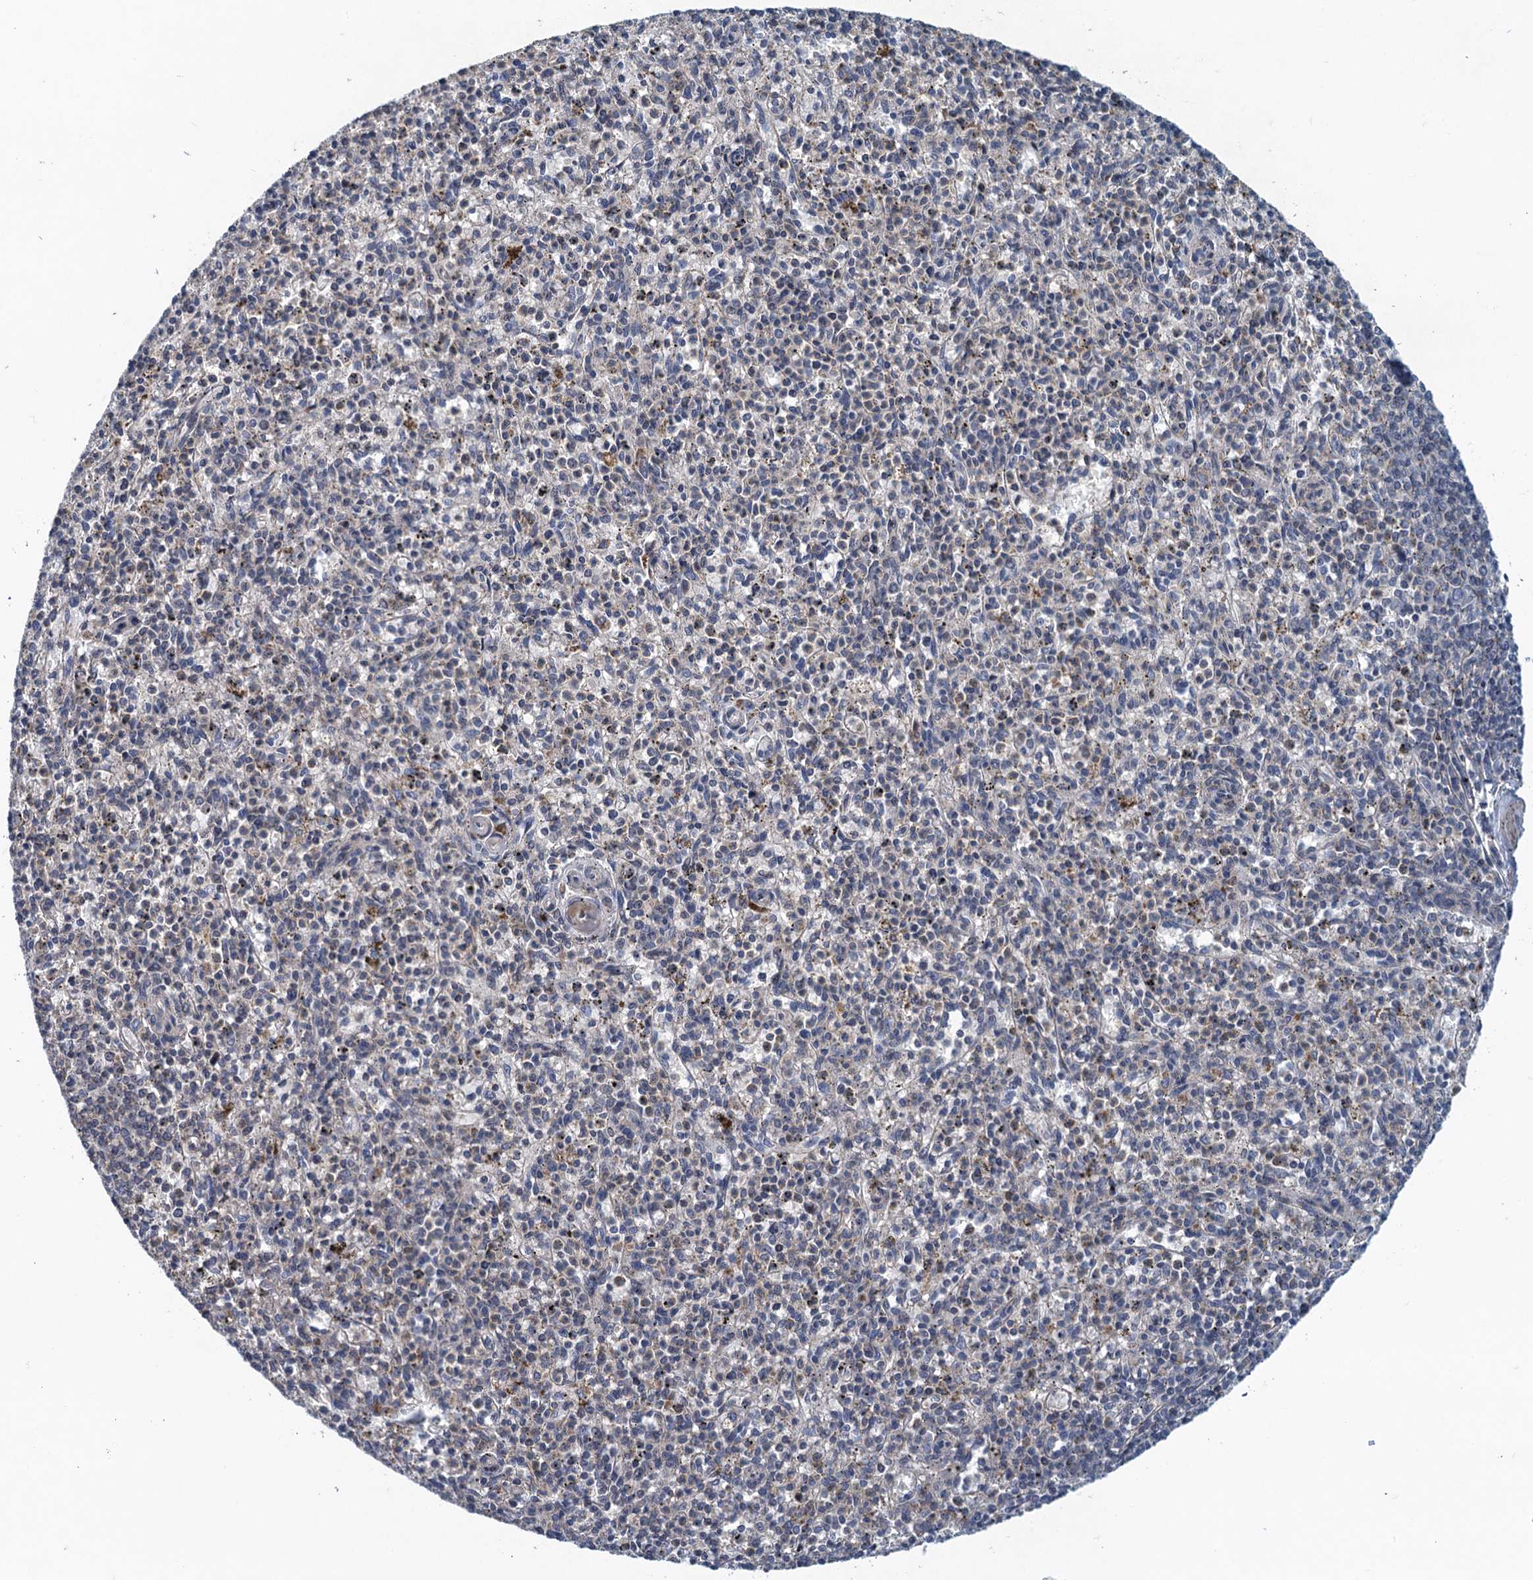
{"staining": {"intensity": "negative", "quantity": "none", "location": "none"}, "tissue": "spleen", "cell_type": "Cells in red pulp", "image_type": "normal", "snomed": [{"axis": "morphology", "description": "Normal tissue, NOS"}, {"axis": "topography", "description": "Spleen"}], "caption": "Immunohistochemical staining of benign human spleen reveals no significant staining in cells in red pulp.", "gene": "MDM1", "patient": {"sex": "male", "age": 72}}